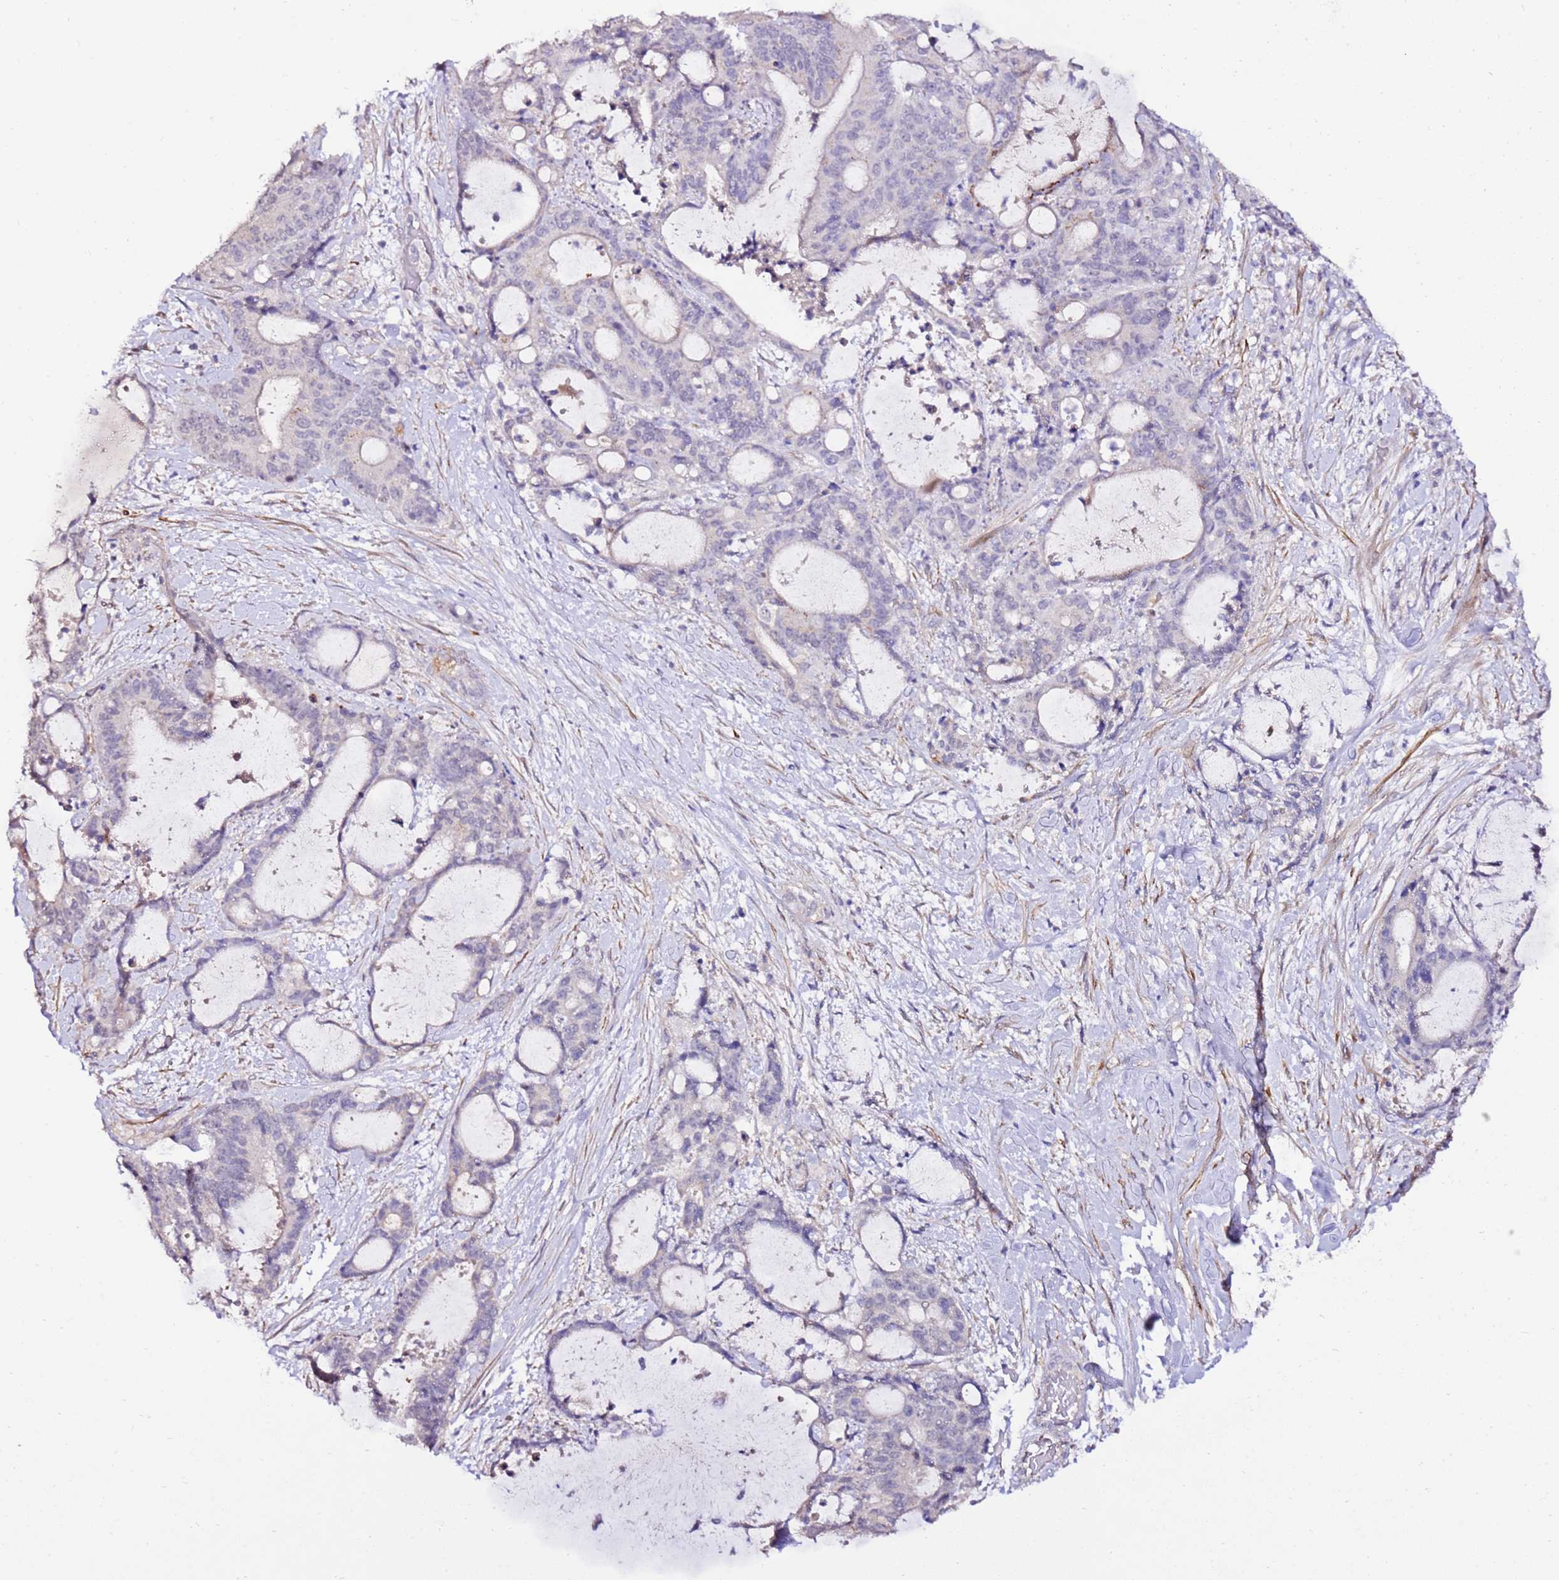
{"staining": {"intensity": "negative", "quantity": "none", "location": "none"}, "tissue": "liver cancer", "cell_type": "Tumor cells", "image_type": "cancer", "snomed": [{"axis": "morphology", "description": "Normal tissue, NOS"}, {"axis": "morphology", "description": "Cholangiocarcinoma"}, {"axis": "topography", "description": "Liver"}, {"axis": "topography", "description": "Peripheral nerve tissue"}], "caption": "A photomicrograph of human liver cancer (cholangiocarcinoma) is negative for staining in tumor cells.", "gene": "ART5", "patient": {"sex": "female", "age": 73}}